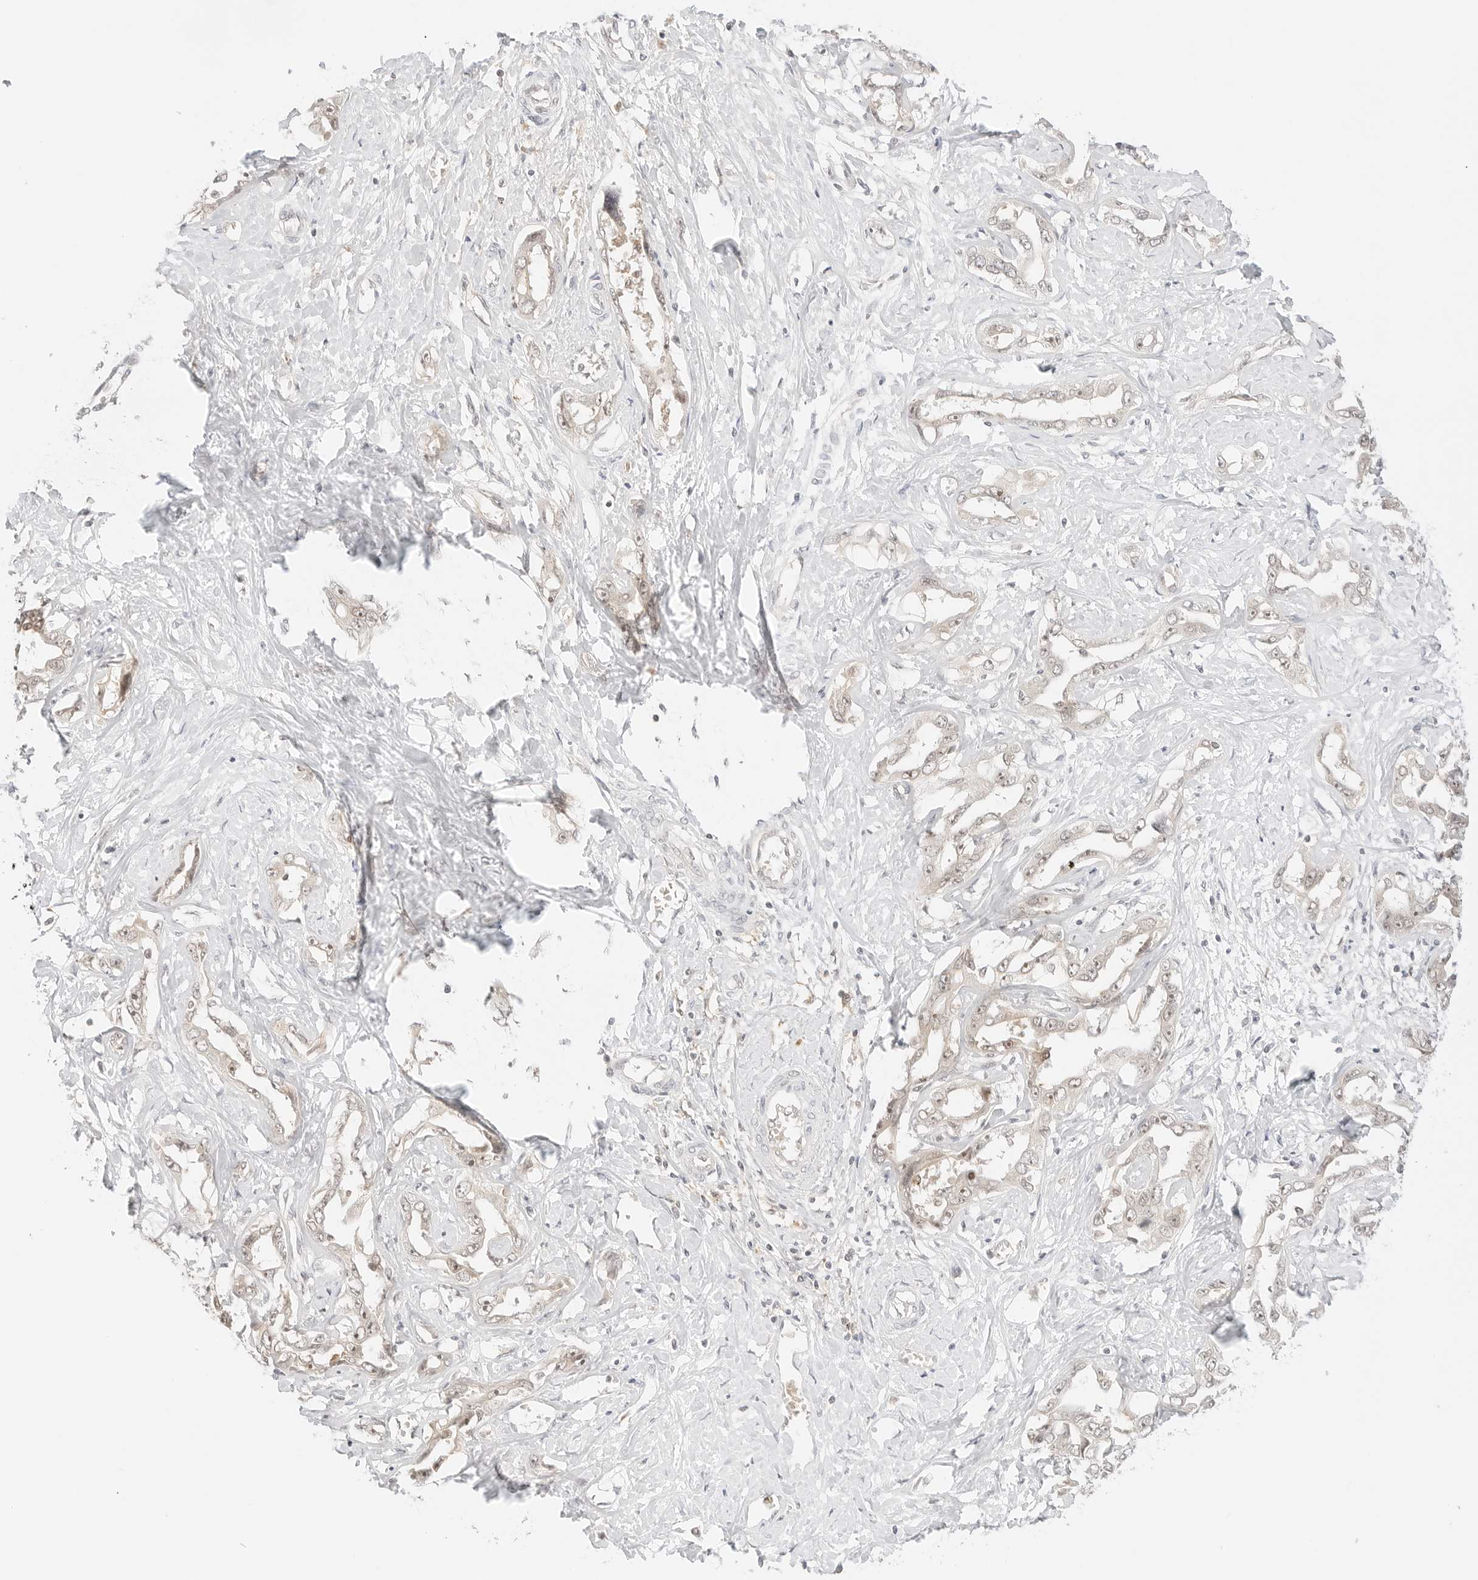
{"staining": {"intensity": "weak", "quantity": "25%-75%", "location": "nuclear"}, "tissue": "liver cancer", "cell_type": "Tumor cells", "image_type": "cancer", "snomed": [{"axis": "morphology", "description": "Cholangiocarcinoma"}, {"axis": "topography", "description": "Liver"}], "caption": "IHC of liver cancer reveals low levels of weak nuclear expression in about 25%-75% of tumor cells.", "gene": "RPS6KL1", "patient": {"sex": "male", "age": 59}}